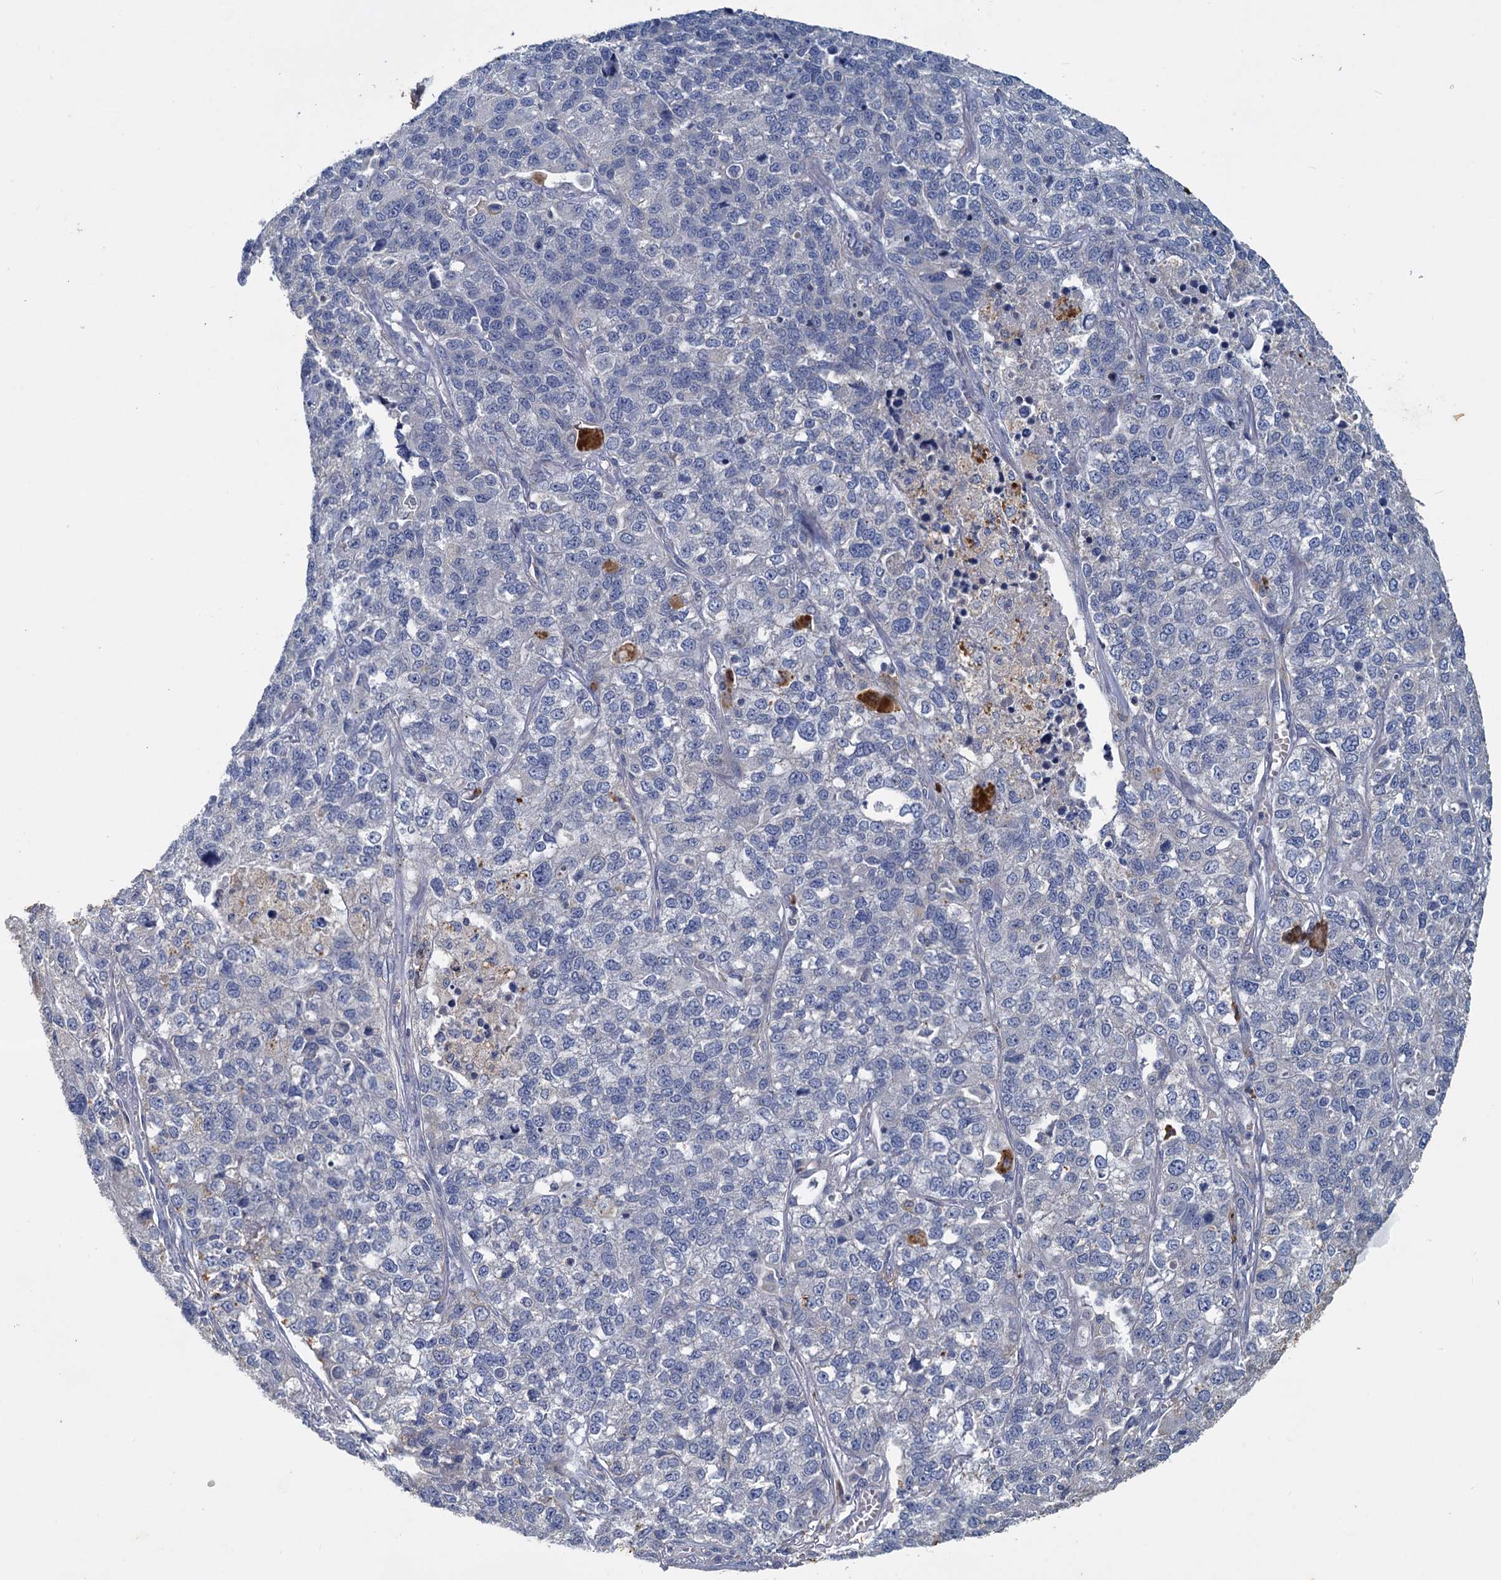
{"staining": {"intensity": "negative", "quantity": "none", "location": "none"}, "tissue": "lung cancer", "cell_type": "Tumor cells", "image_type": "cancer", "snomed": [{"axis": "morphology", "description": "Adenocarcinoma, NOS"}, {"axis": "topography", "description": "Lung"}], "caption": "Tumor cells show no significant protein expression in lung adenocarcinoma.", "gene": "SLC2A7", "patient": {"sex": "male", "age": 49}}